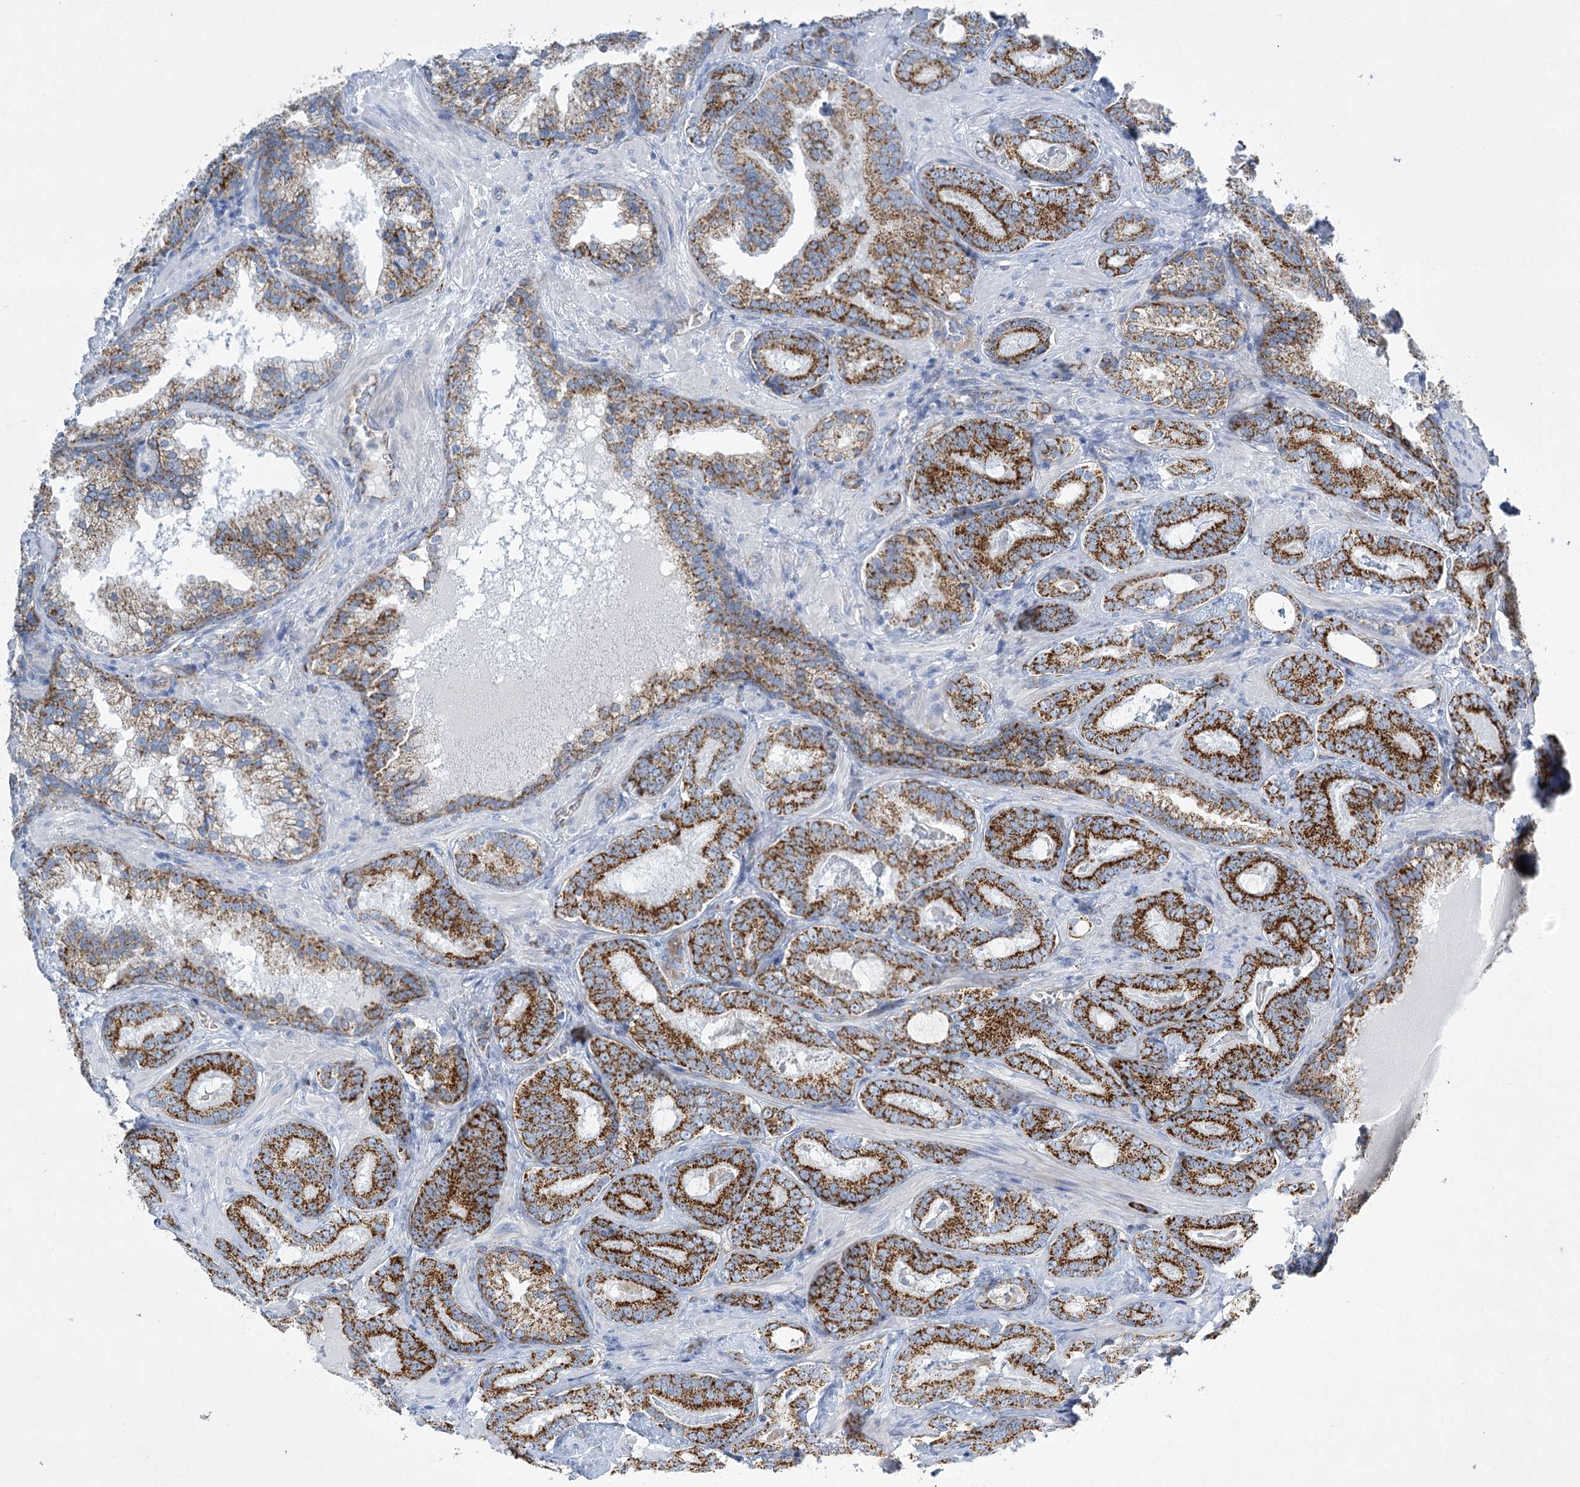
{"staining": {"intensity": "strong", "quantity": ">75%", "location": "cytoplasmic/membranous"}, "tissue": "prostate cancer", "cell_type": "Tumor cells", "image_type": "cancer", "snomed": [{"axis": "morphology", "description": "Adenocarcinoma, Low grade"}, {"axis": "topography", "description": "Prostate"}], "caption": "High-power microscopy captured an IHC histopathology image of prostate cancer, revealing strong cytoplasmic/membranous staining in about >75% of tumor cells.", "gene": "DHTKD1", "patient": {"sex": "male", "age": 60}}